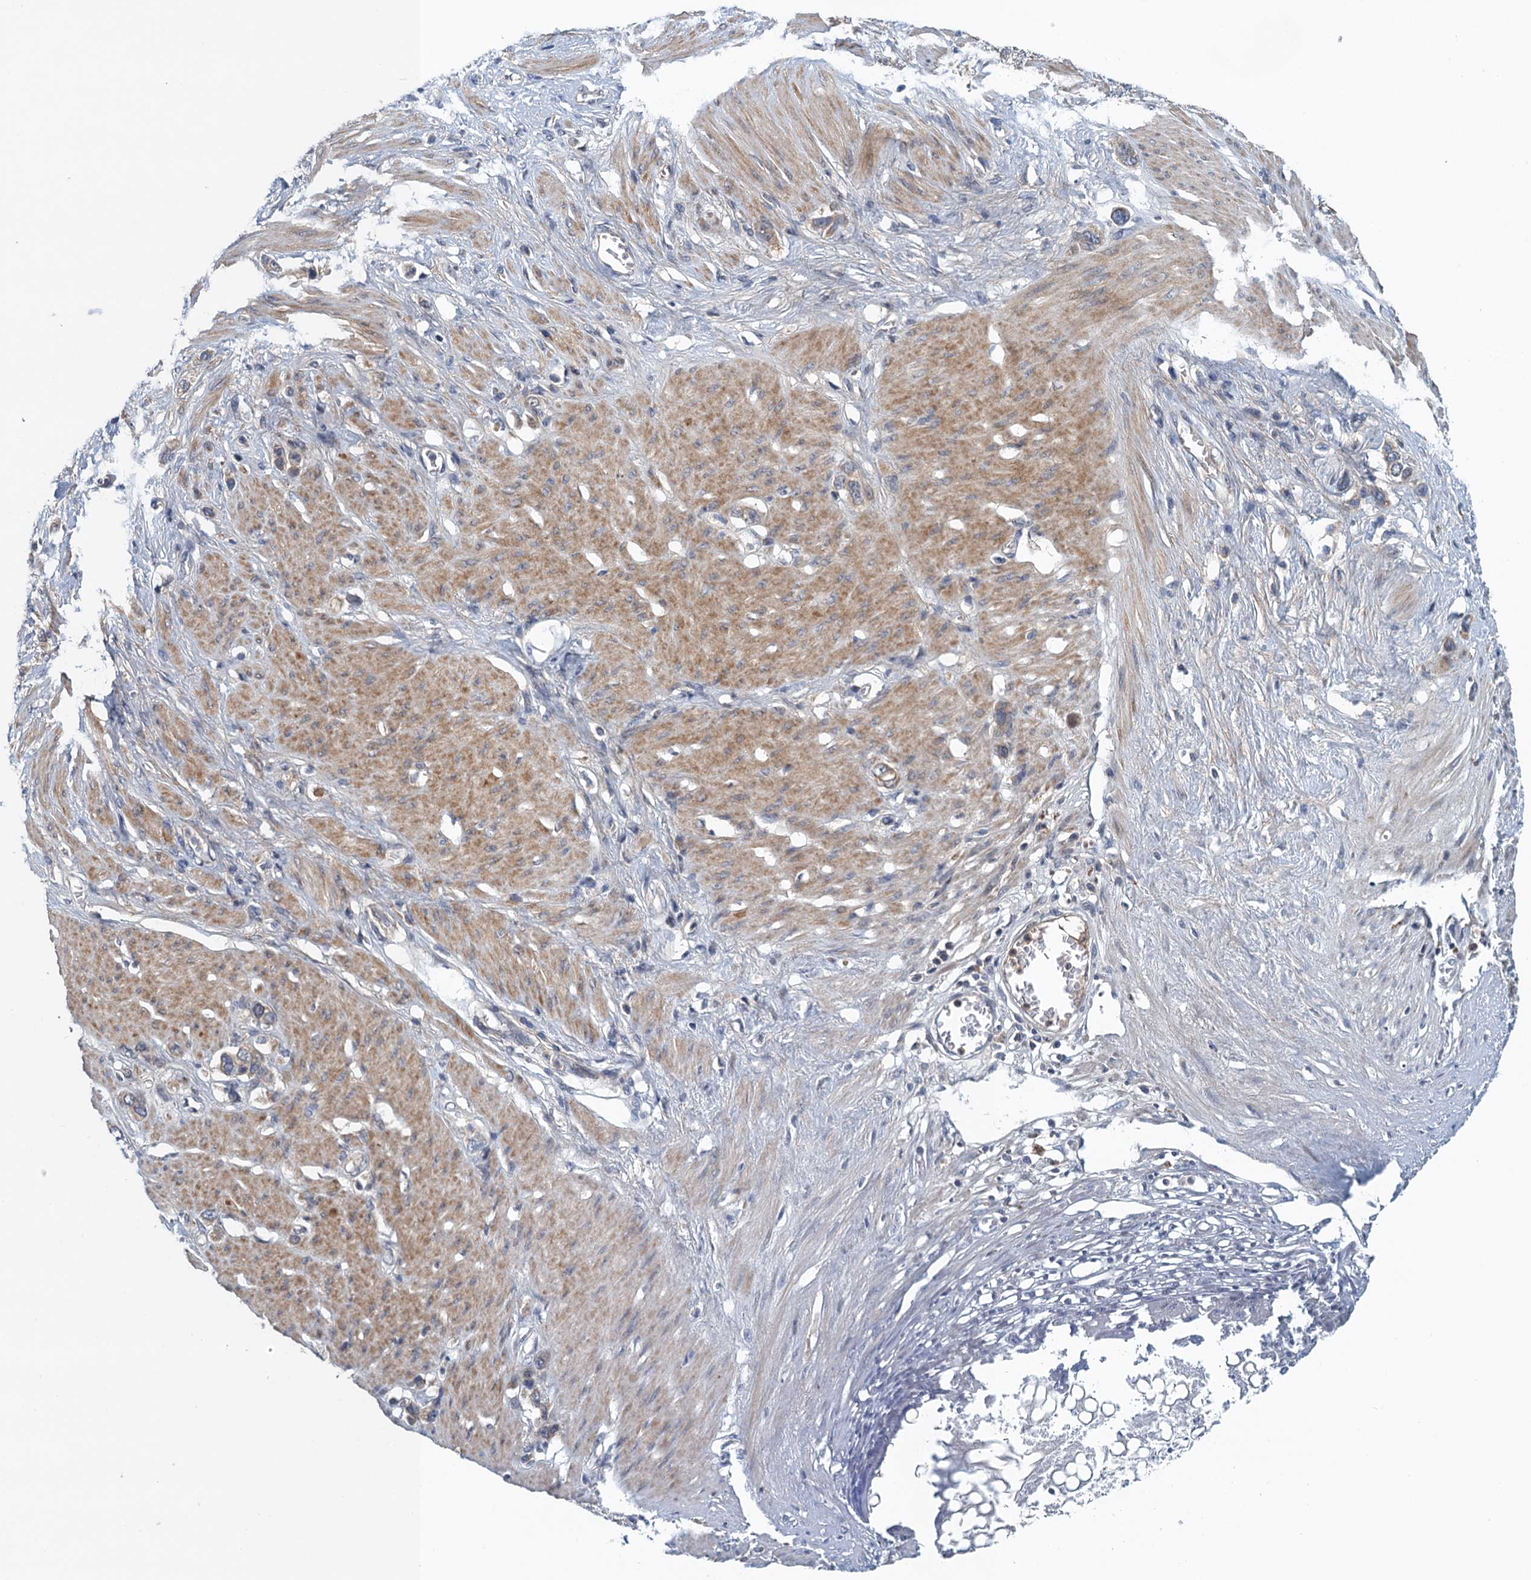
{"staining": {"intensity": "weak", "quantity": "<25%", "location": "cytoplasmic/membranous"}, "tissue": "stomach cancer", "cell_type": "Tumor cells", "image_type": "cancer", "snomed": [{"axis": "morphology", "description": "Adenocarcinoma, NOS"}, {"axis": "morphology", "description": "Adenocarcinoma, High grade"}, {"axis": "topography", "description": "Stomach, upper"}, {"axis": "topography", "description": "Stomach, lower"}], "caption": "An image of adenocarcinoma (stomach) stained for a protein reveals no brown staining in tumor cells.", "gene": "MDM1", "patient": {"sex": "female", "age": 65}}